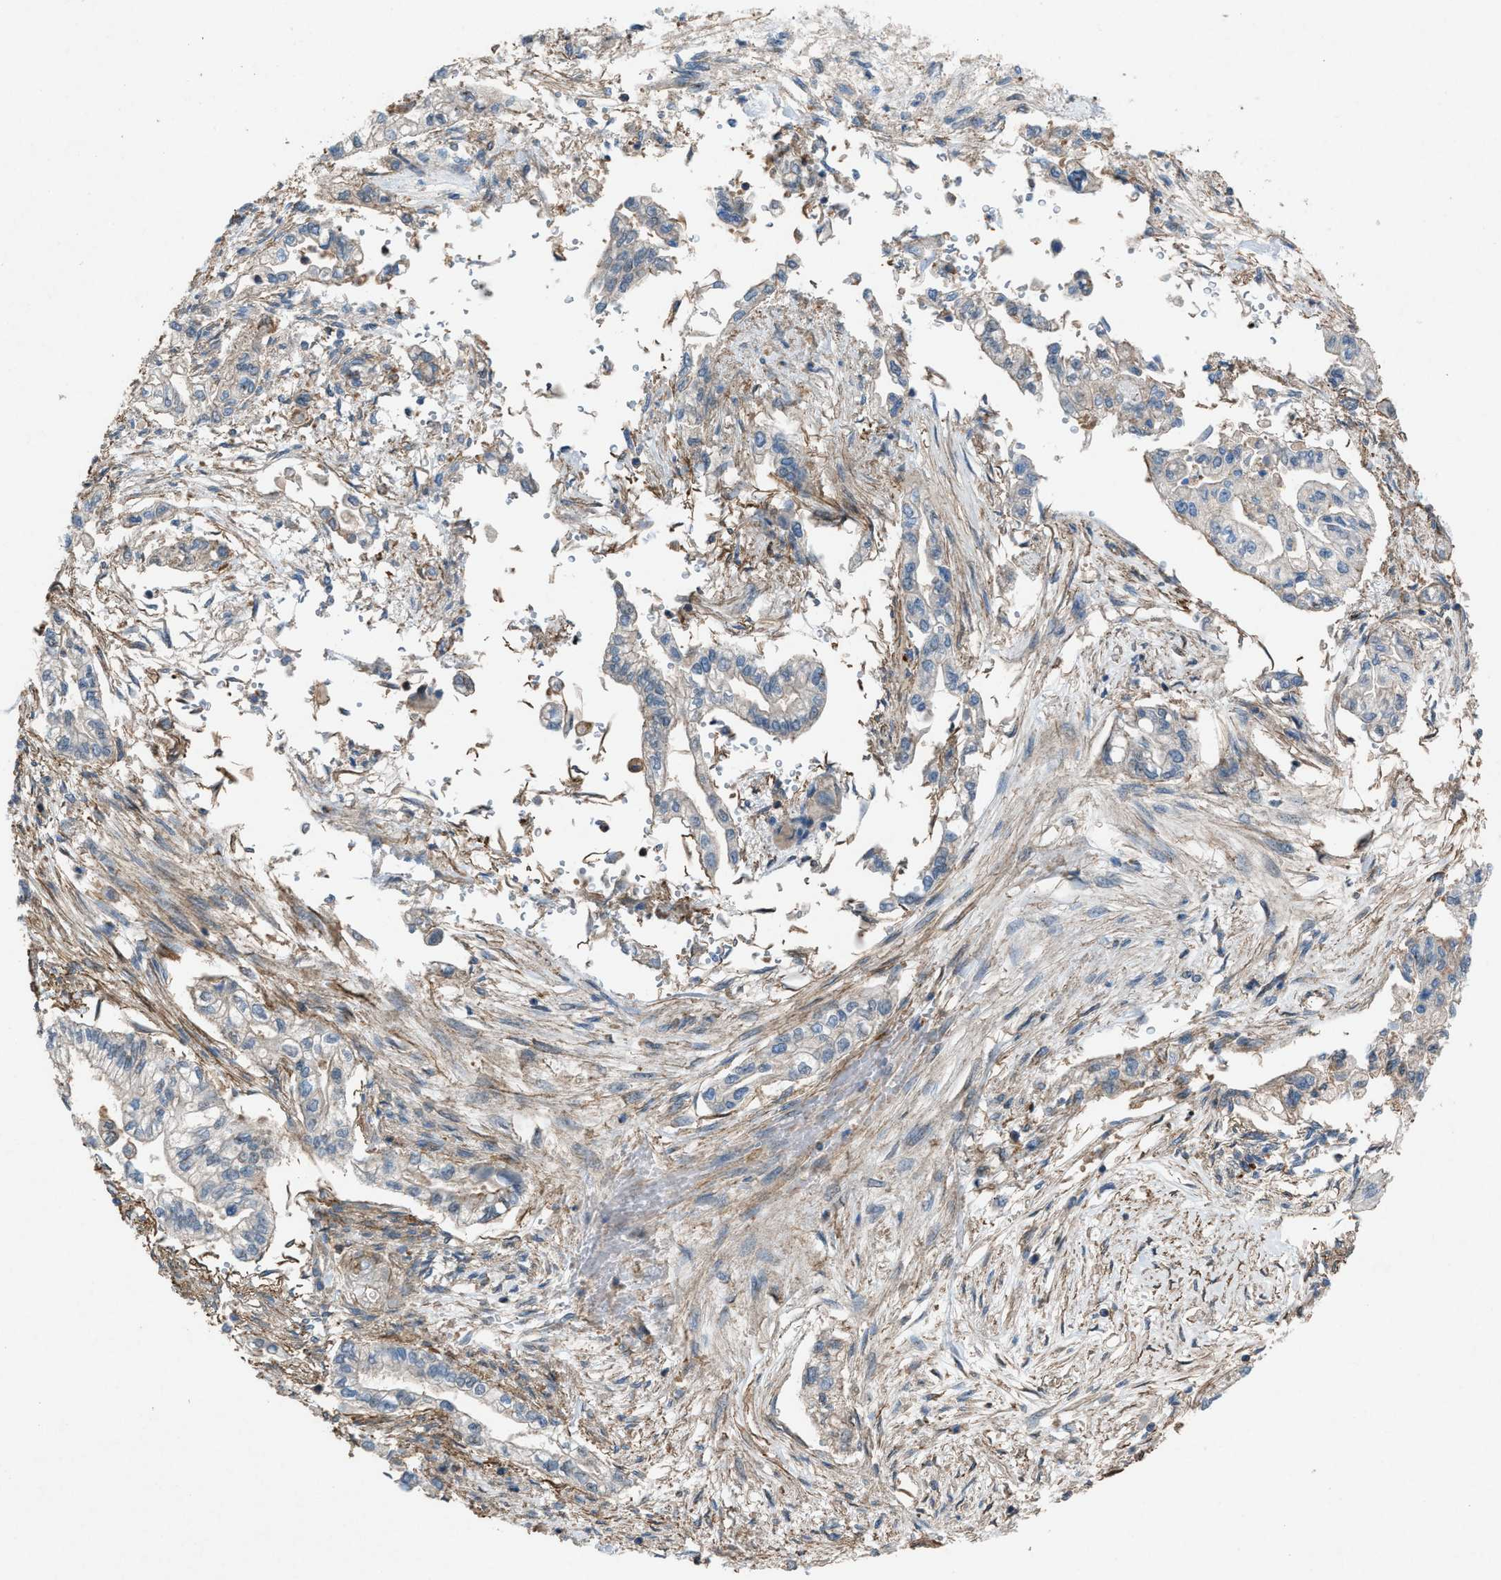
{"staining": {"intensity": "negative", "quantity": "none", "location": "none"}, "tissue": "pancreatic cancer", "cell_type": "Tumor cells", "image_type": "cancer", "snomed": [{"axis": "morphology", "description": "Normal tissue, NOS"}, {"axis": "topography", "description": "Pancreas"}], "caption": "DAB immunohistochemical staining of human pancreatic cancer exhibits no significant positivity in tumor cells.", "gene": "NCK2", "patient": {"sex": "male", "age": 42}}